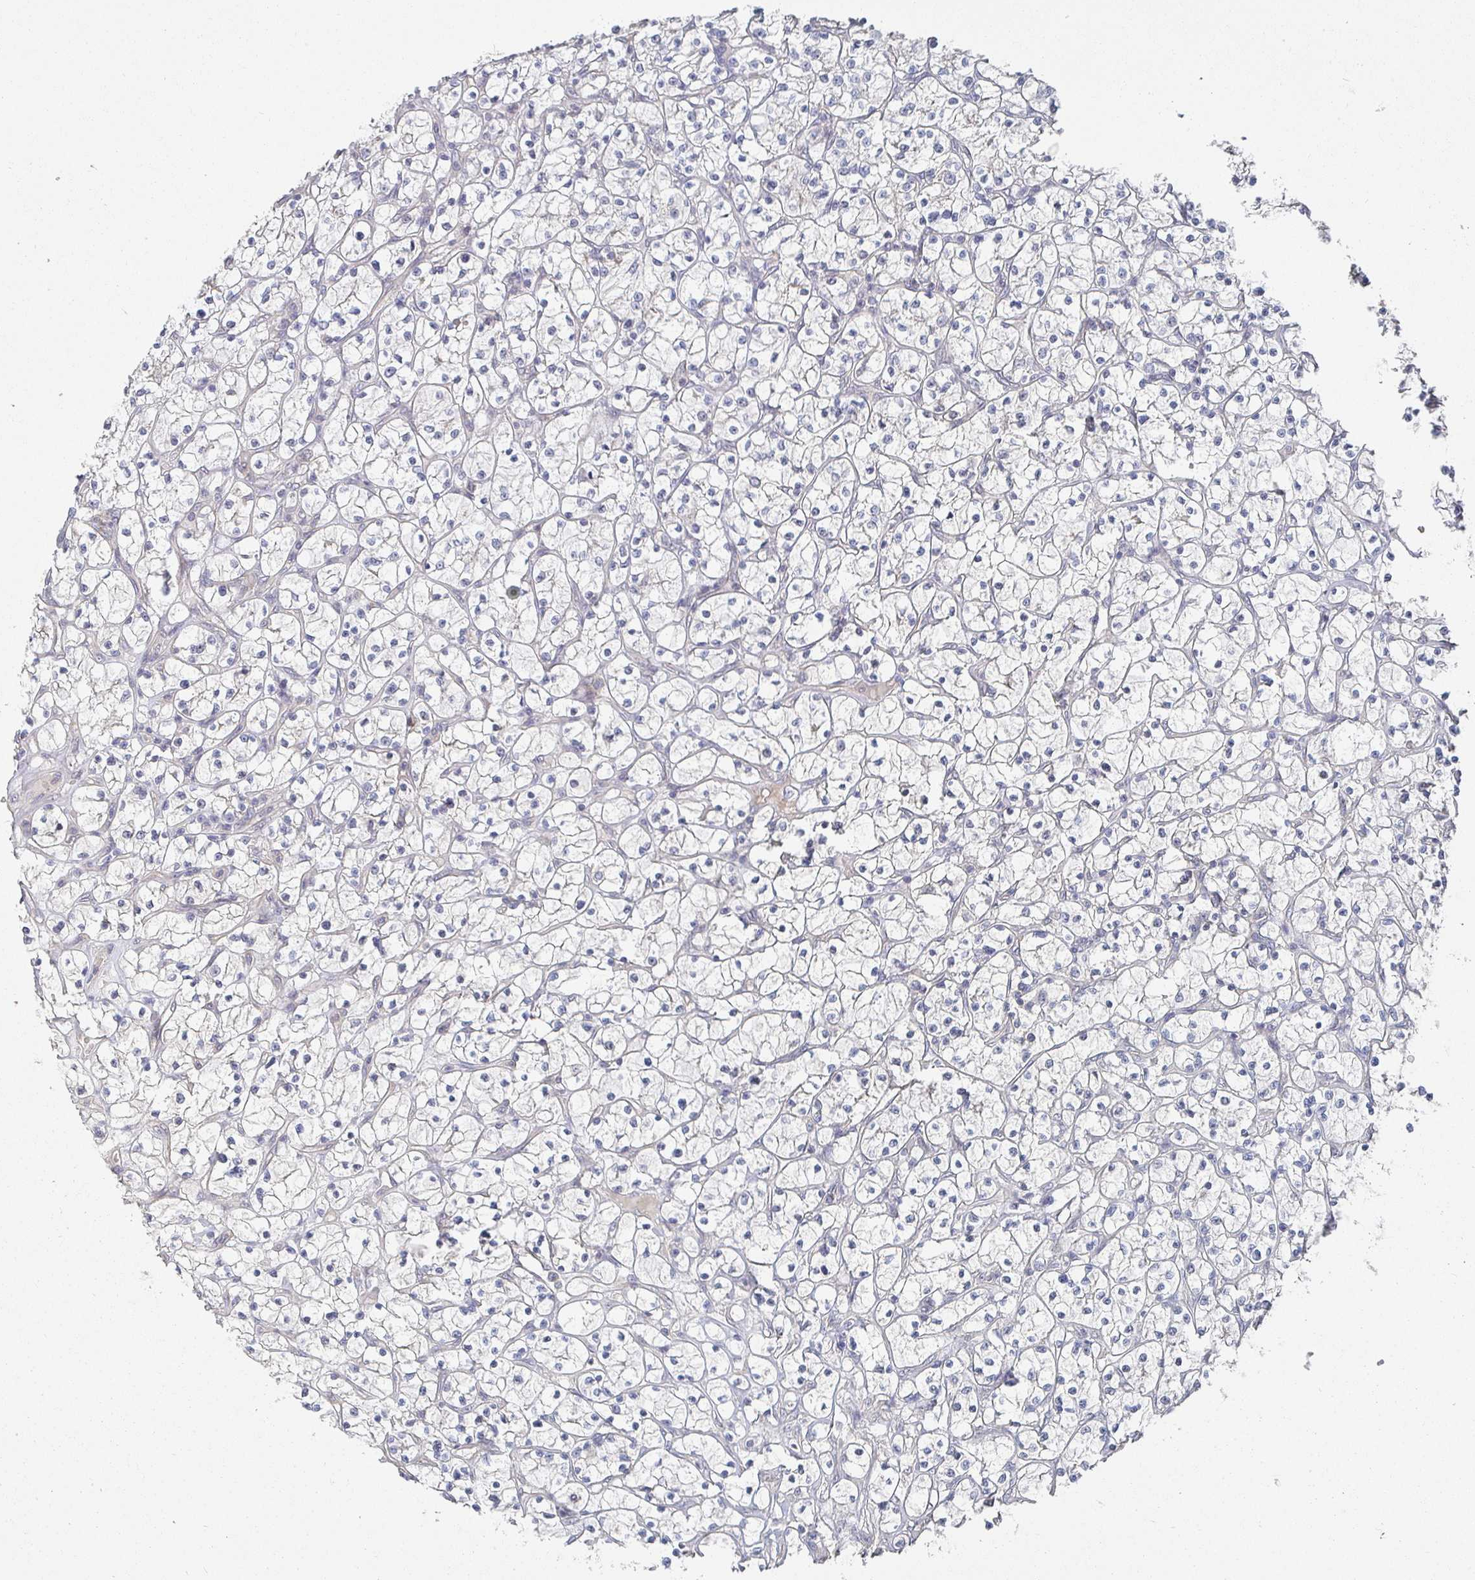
{"staining": {"intensity": "negative", "quantity": "none", "location": "none"}, "tissue": "renal cancer", "cell_type": "Tumor cells", "image_type": "cancer", "snomed": [{"axis": "morphology", "description": "Adenocarcinoma, NOS"}, {"axis": "topography", "description": "Kidney"}], "caption": "An image of renal cancer (adenocarcinoma) stained for a protein exhibits no brown staining in tumor cells.", "gene": "MEIS1", "patient": {"sex": "female", "age": 64}}